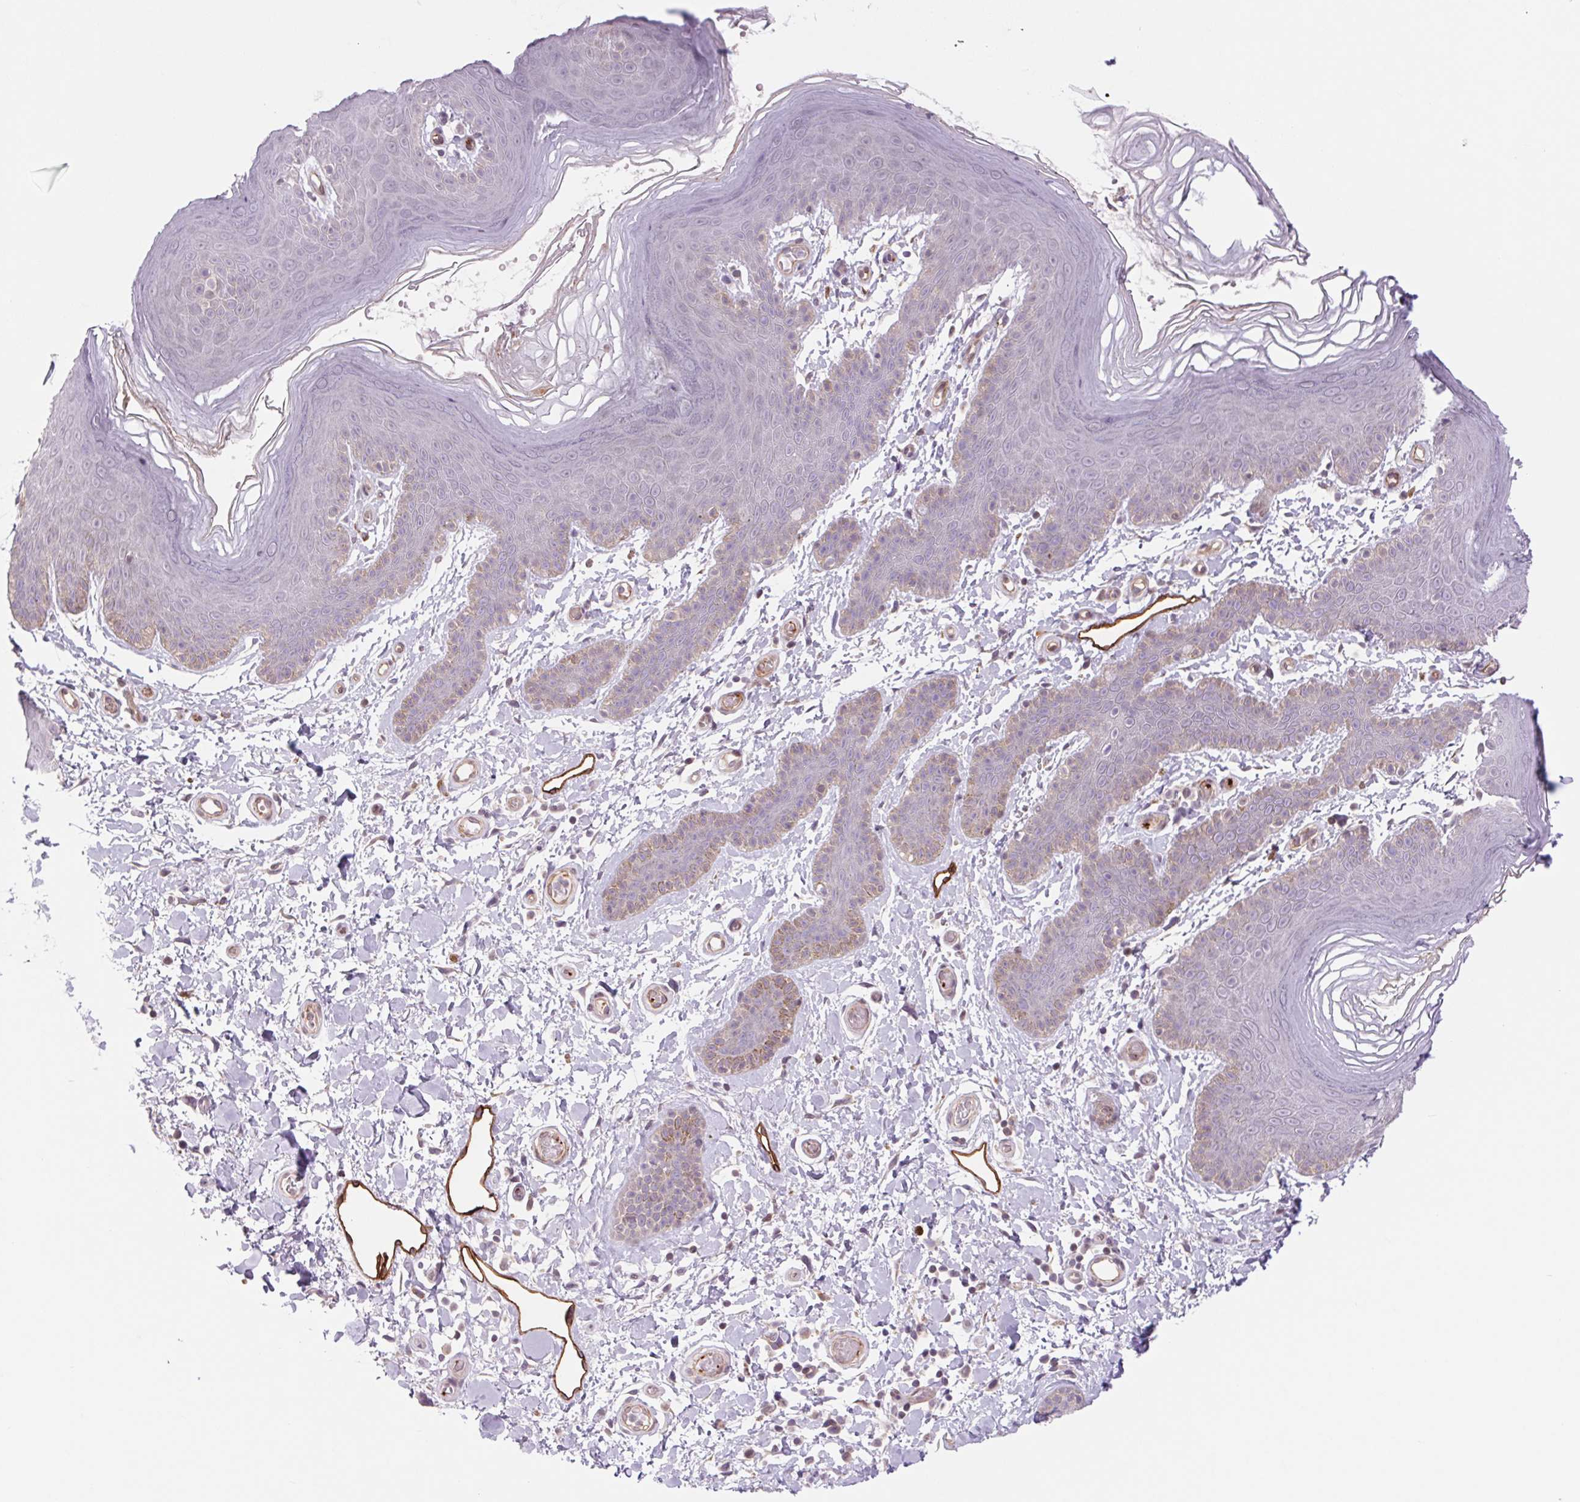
{"staining": {"intensity": "weak", "quantity": "<25%", "location": "cytoplasmic/membranous"}, "tissue": "skin", "cell_type": "Epidermal cells", "image_type": "normal", "snomed": [{"axis": "morphology", "description": "Normal tissue, NOS"}, {"axis": "topography", "description": "Anal"}], "caption": "Immunohistochemistry (IHC) of normal human skin reveals no staining in epidermal cells.", "gene": "MS4A13", "patient": {"sex": "male", "age": 53}}